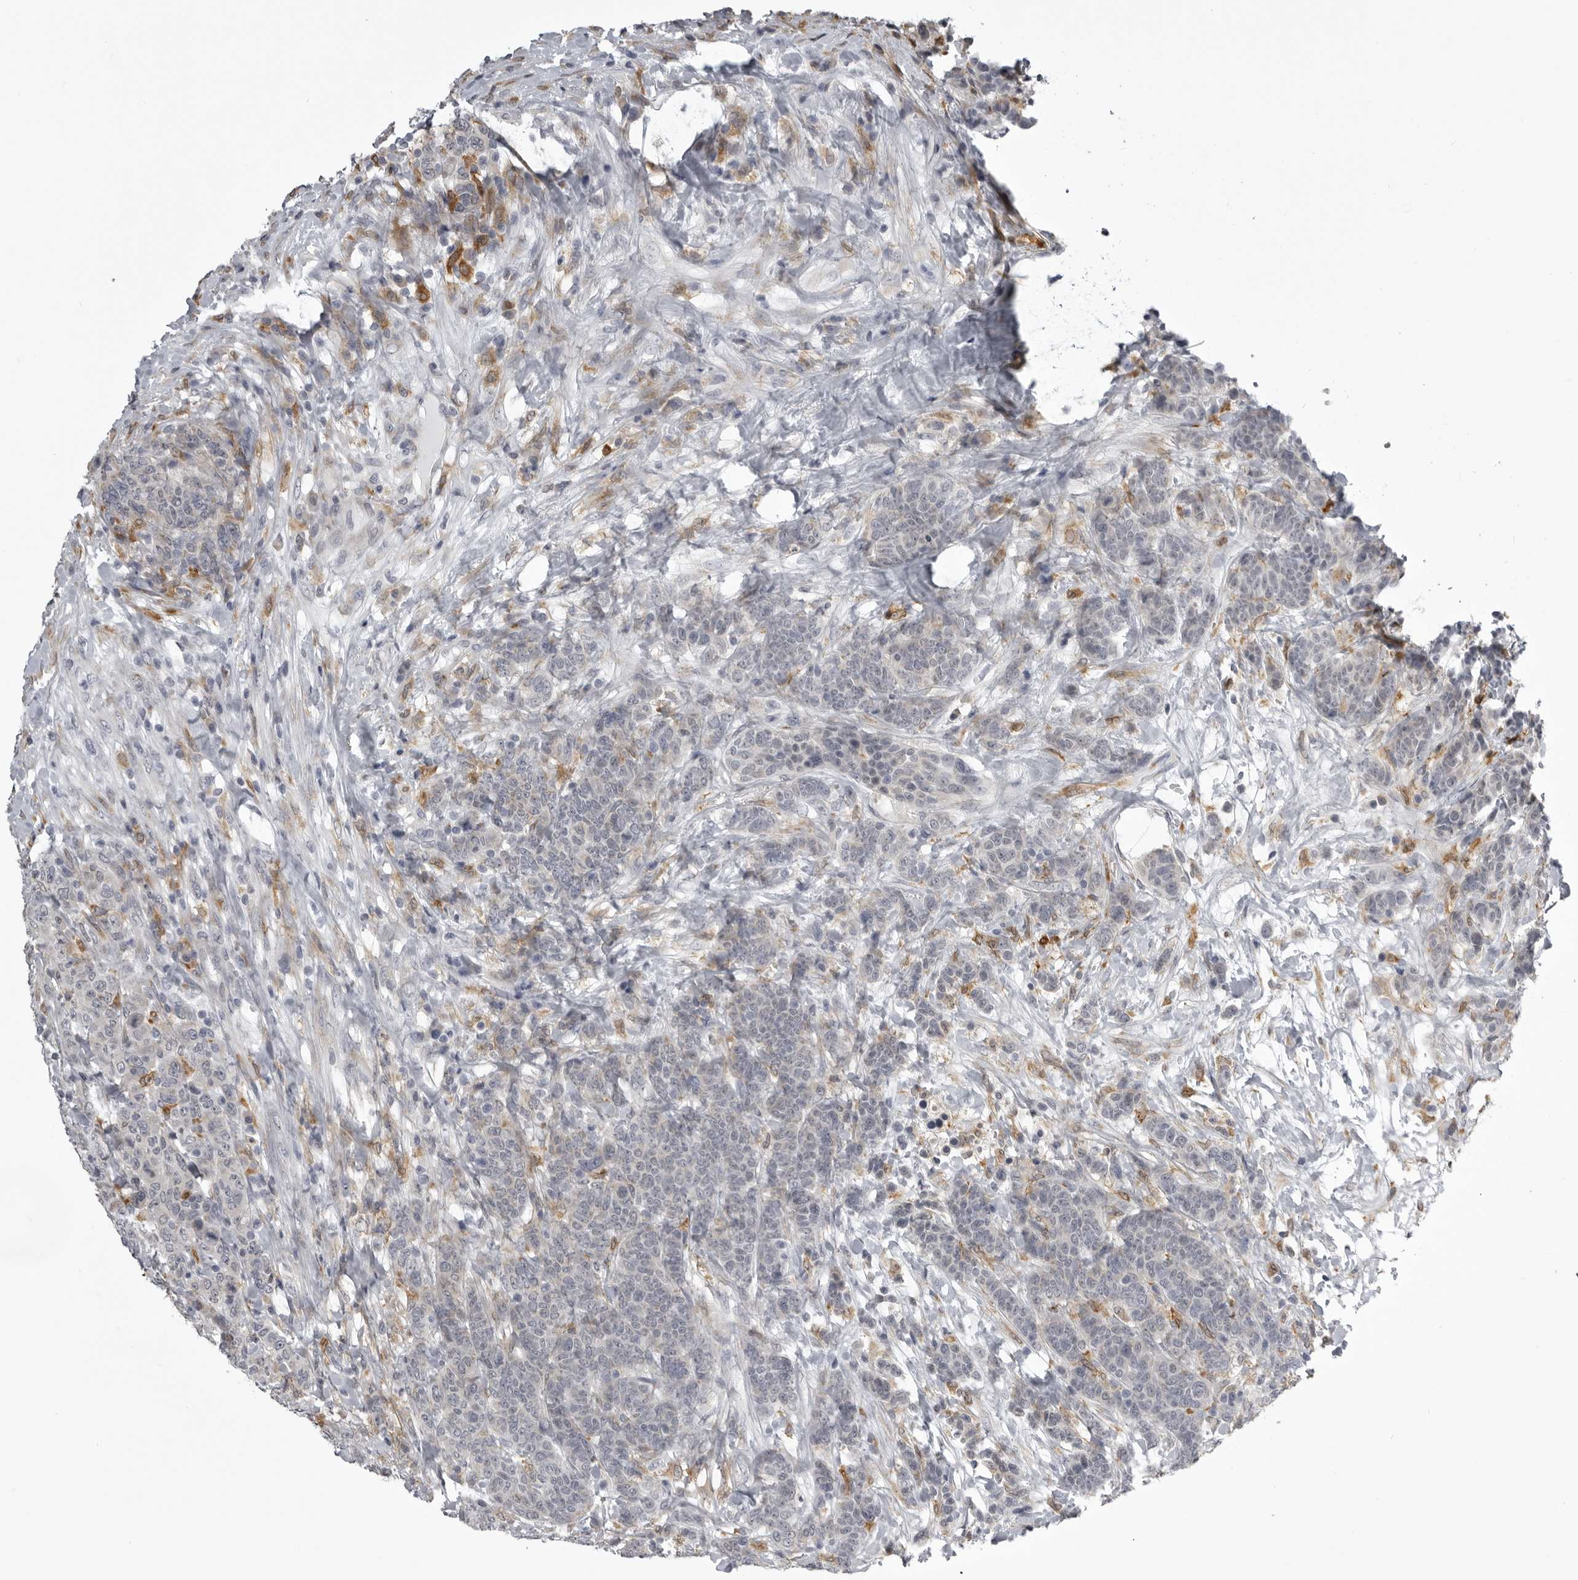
{"staining": {"intensity": "negative", "quantity": "none", "location": "none"}, "tissue": "breast cancer", "cell_type": "Tumor cells", "image_type": "cancer", "snomed": [{"axis": "morphology", "description": "Duct carcinoma"}, {"axis": "topography", "description": "Breast"}], "caption": "This is a micrograph of immunohistochemistry staining of intraductal carcinoma (breast), which shows no positivity in tumor cells.", "gene": "NCEH1", "patient": {"sex": "female", "age": 37}}